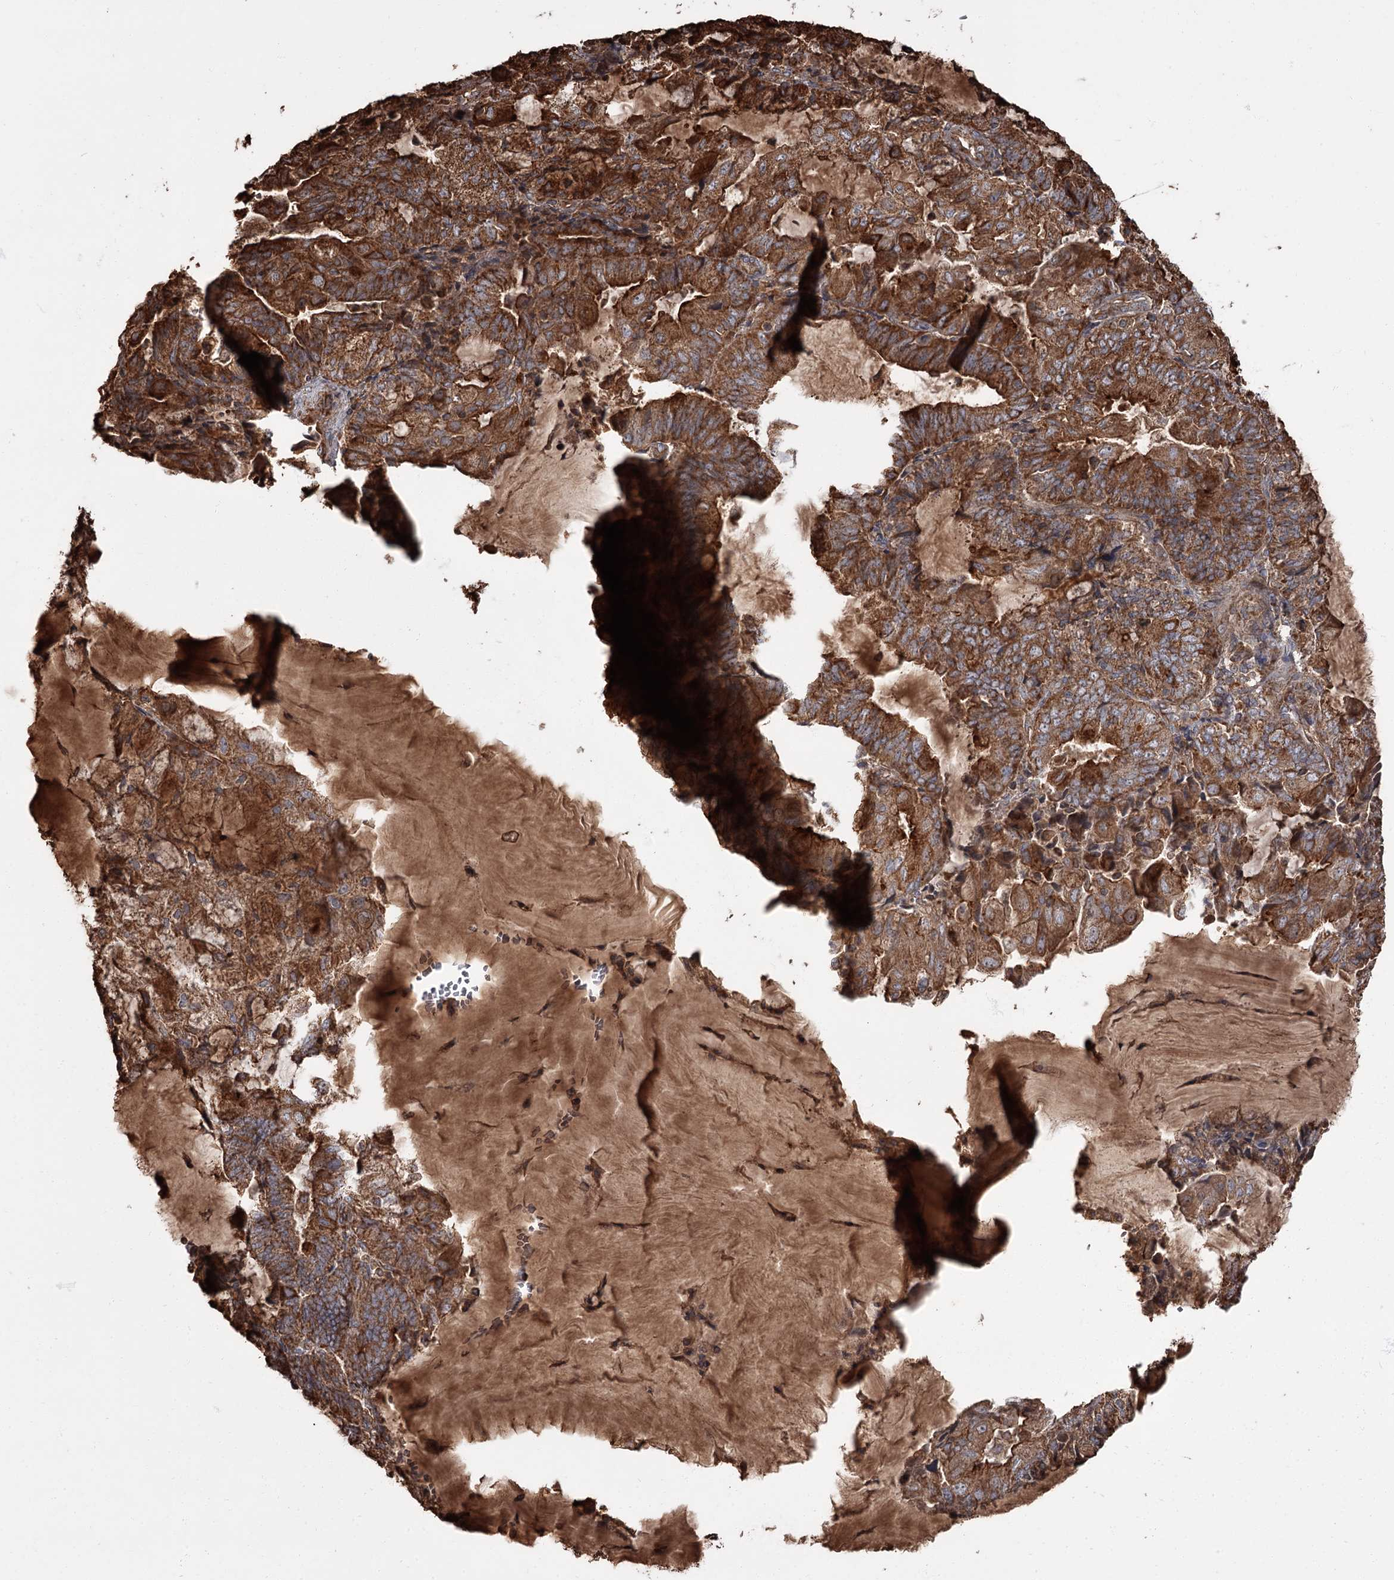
{"staining": {"intensity": "strong", "quantity": ">75%", "location": "cytoplasmic/membranous"}, "tissue": "endometrial cancer", "cell_type": "Tumor cells", "image_type": "cancer", "snomed": [{"axis": "morphology", "description": "Adenocarcinoma, NOS"}, {"axis": "topography", "description": "Endometrium"}], "caption": "Human adenocarcinoma (endometrial) stained with a protein marker reveals strong staining in tumor cells.", "gene": "THAP9", "patient": {"sex": "female", "age": 81}}